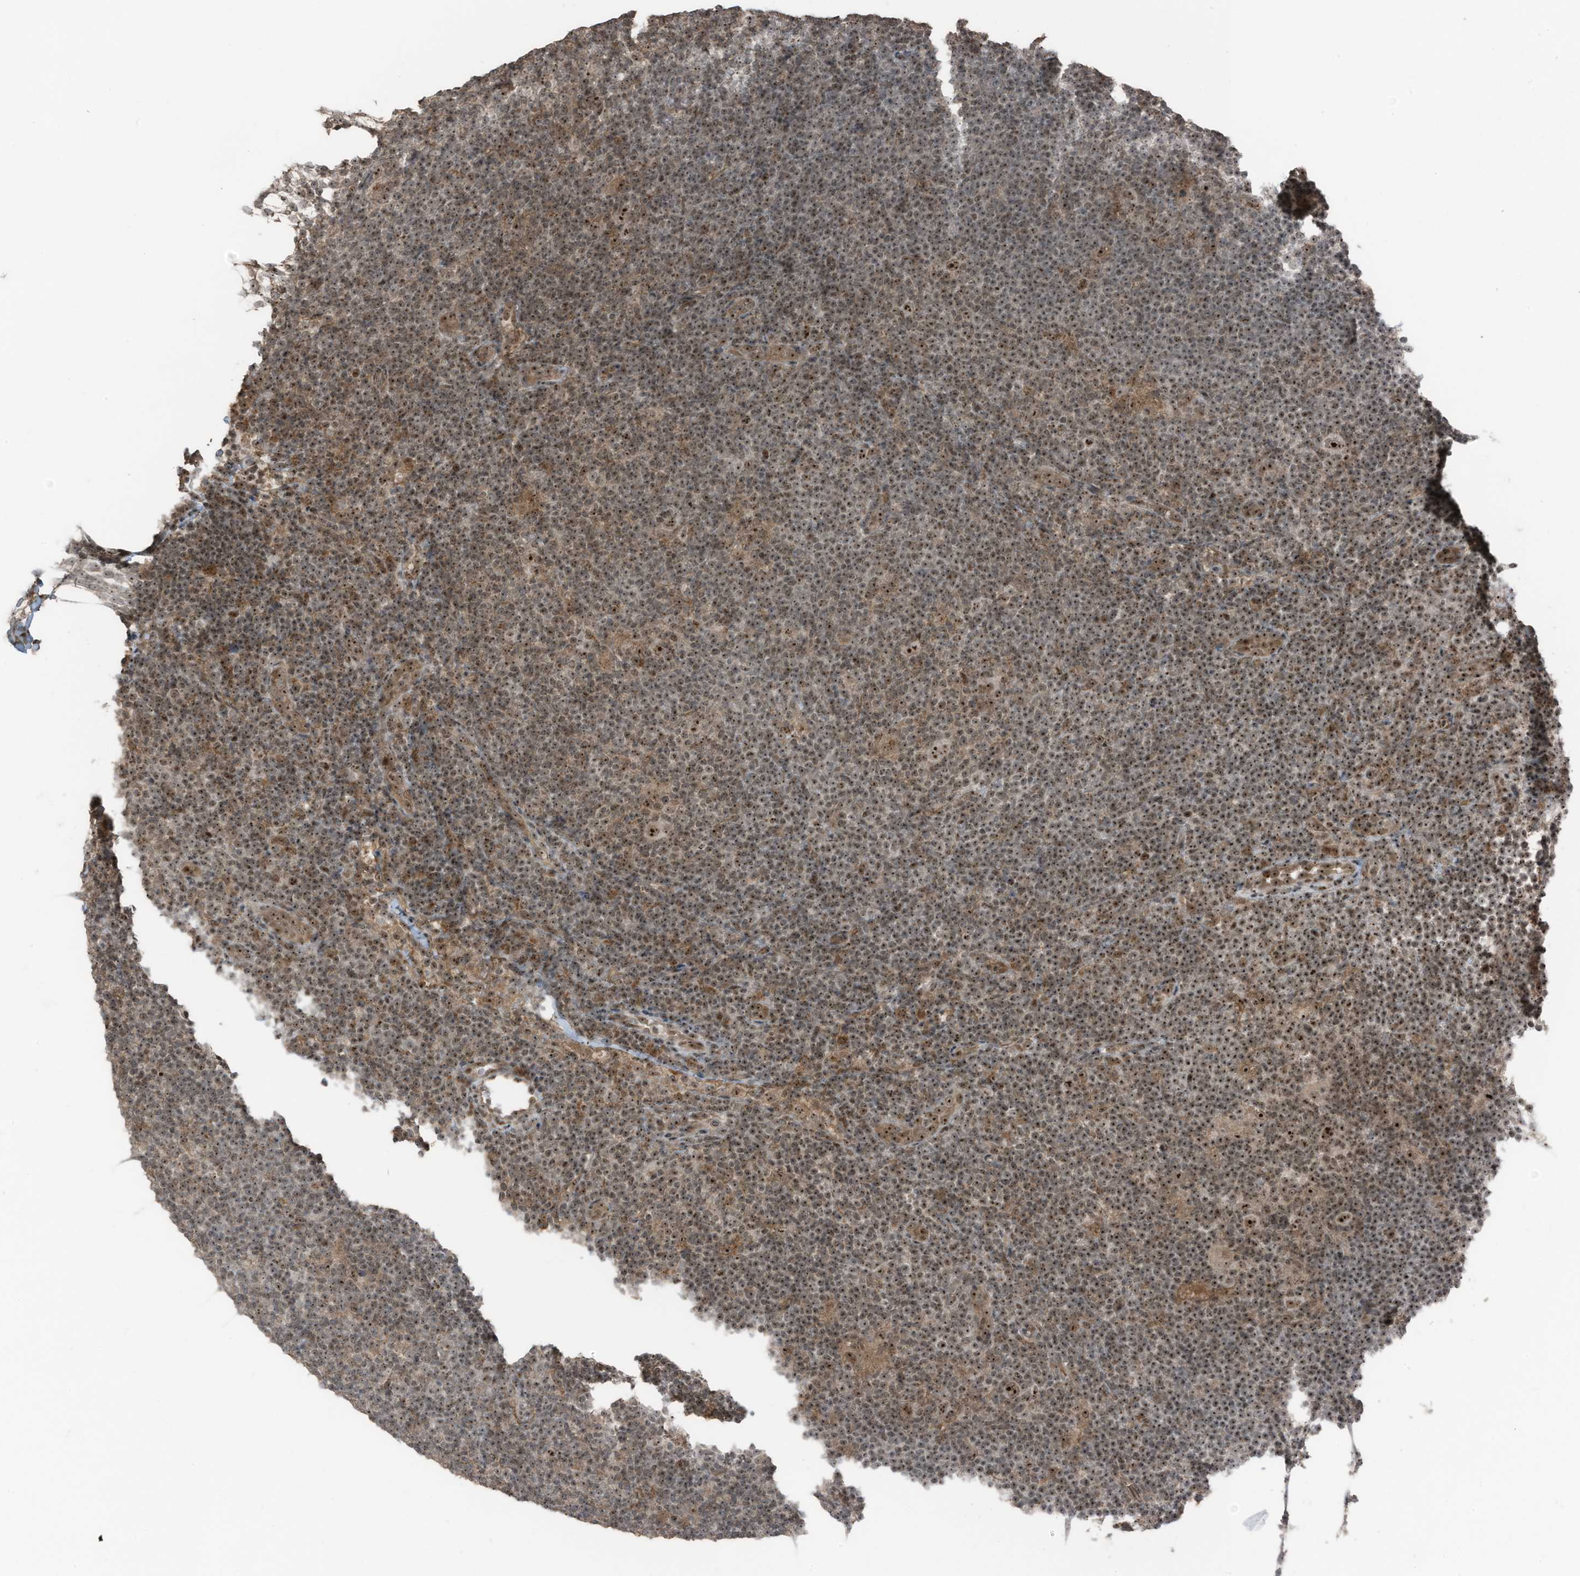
{"staining": {"intensity": "moderate", "quantity": ">75%", "location": "cytoplasmic/membranous,nuclear"}, "tissue": "lymphoma", "cell_type": "Tumor cells", "image_type": "cancer", "snomed": [{"axis": "morphology", "description": "Hodgkin's disease, NOS"}, {"axis": "topography", "description": "Lymph node"}], "caption": "Tumor cells demonstrate medium levels of moderate cytoplasmic/membranous and nuclear staining in about >75% of cells in human lymphoma.", "gene": "UTP3", "patient": {"sex": "female", "age": 57}}